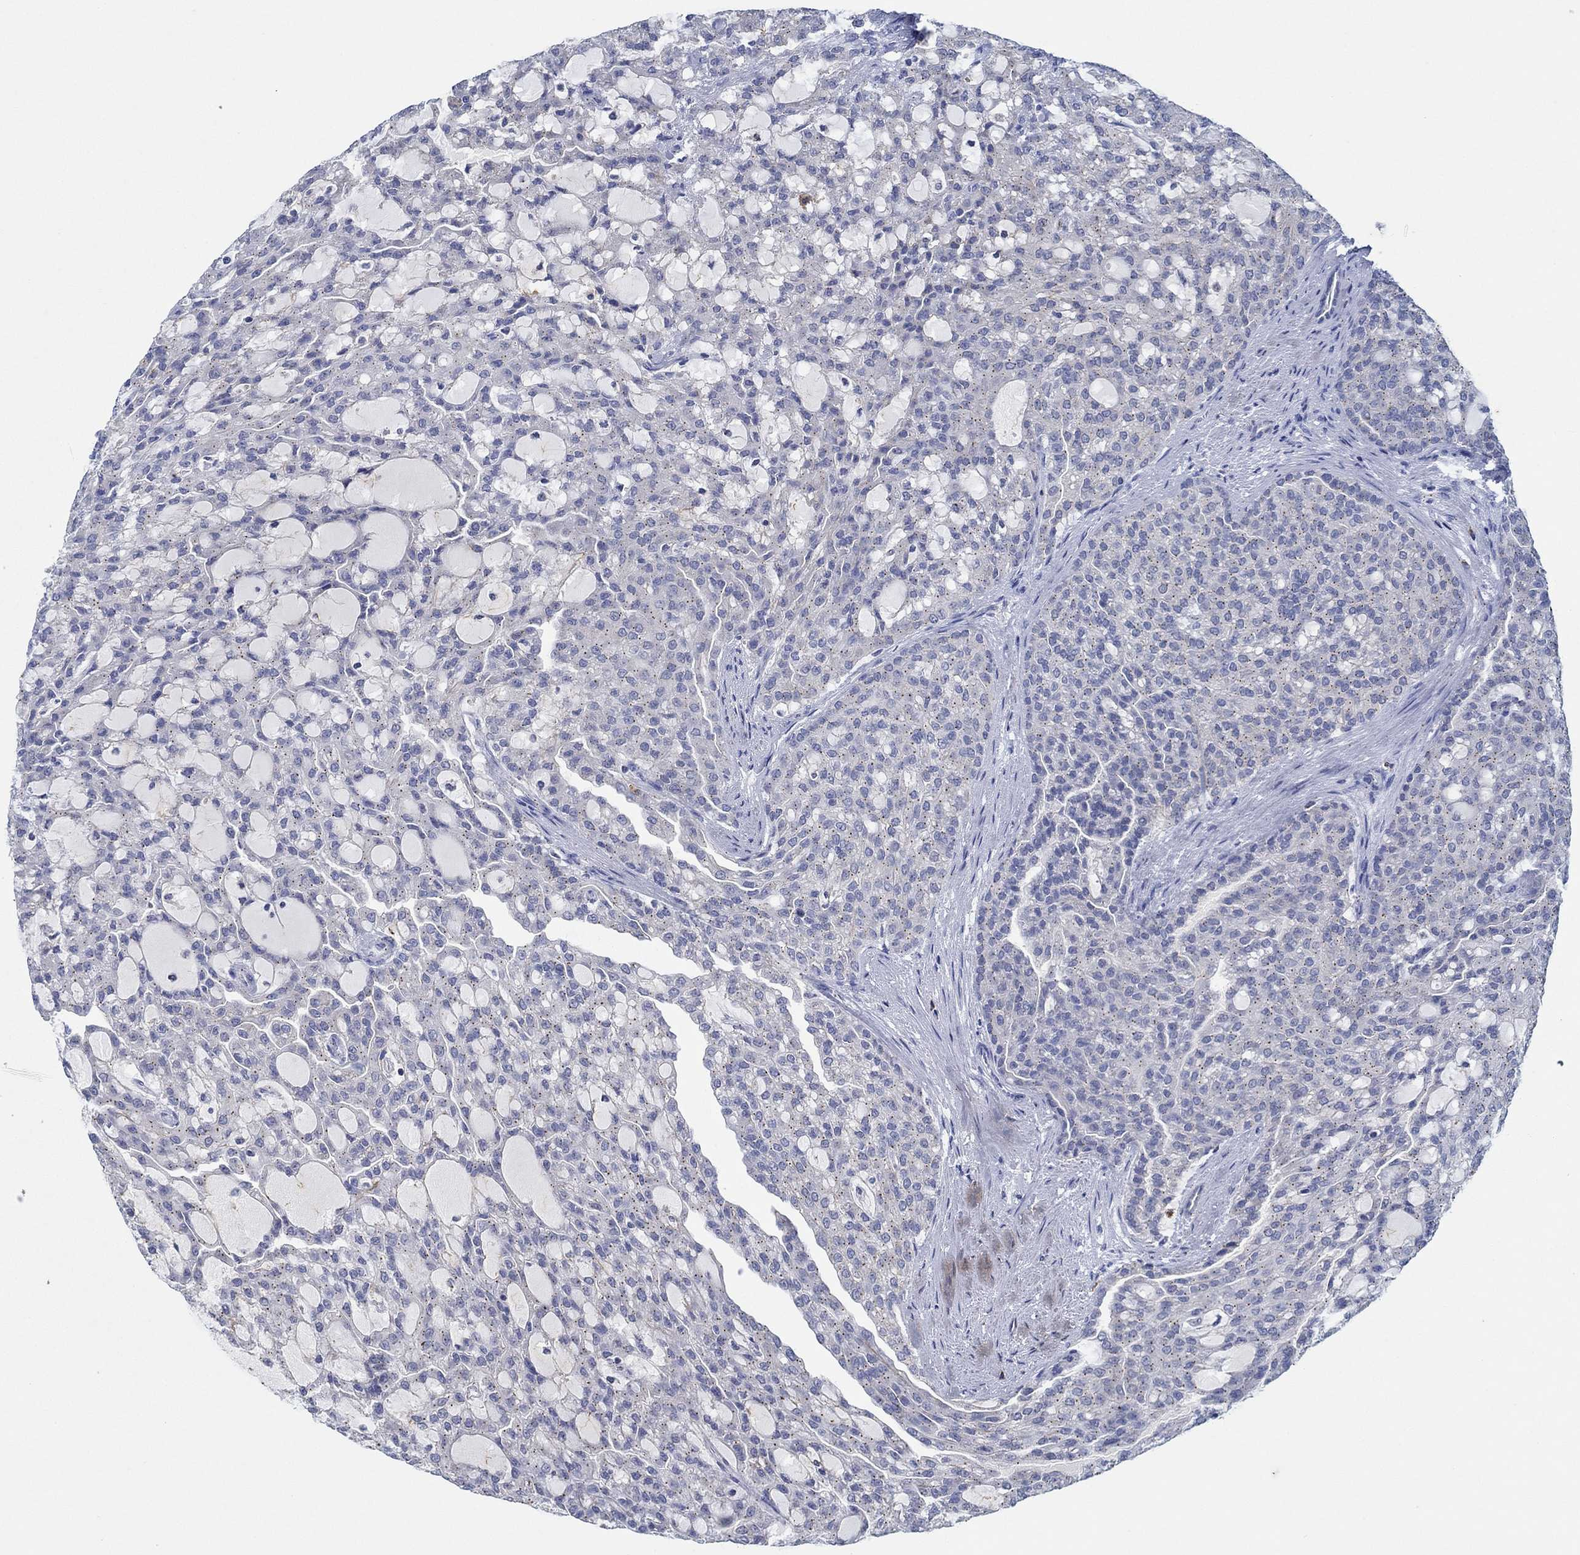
{"staining": {"intensity": "negative", "quantity": "none", "location": "none"}, "tissue": "renal cancer", "cell_type": "Tumor cells", "image_type": "cancer", "snomed": [{"axis": "morphology", "description": "Adenocarcinoma, NOS"}, {"axis": "topography", "description": "Kidney"}], "caption": "Histopathology image shows no significant protein positivity in tumor cells of renal cancer (adenocarcinoma).", "gene": "CPM", "patient": {"sex": "male", "age": 63}}